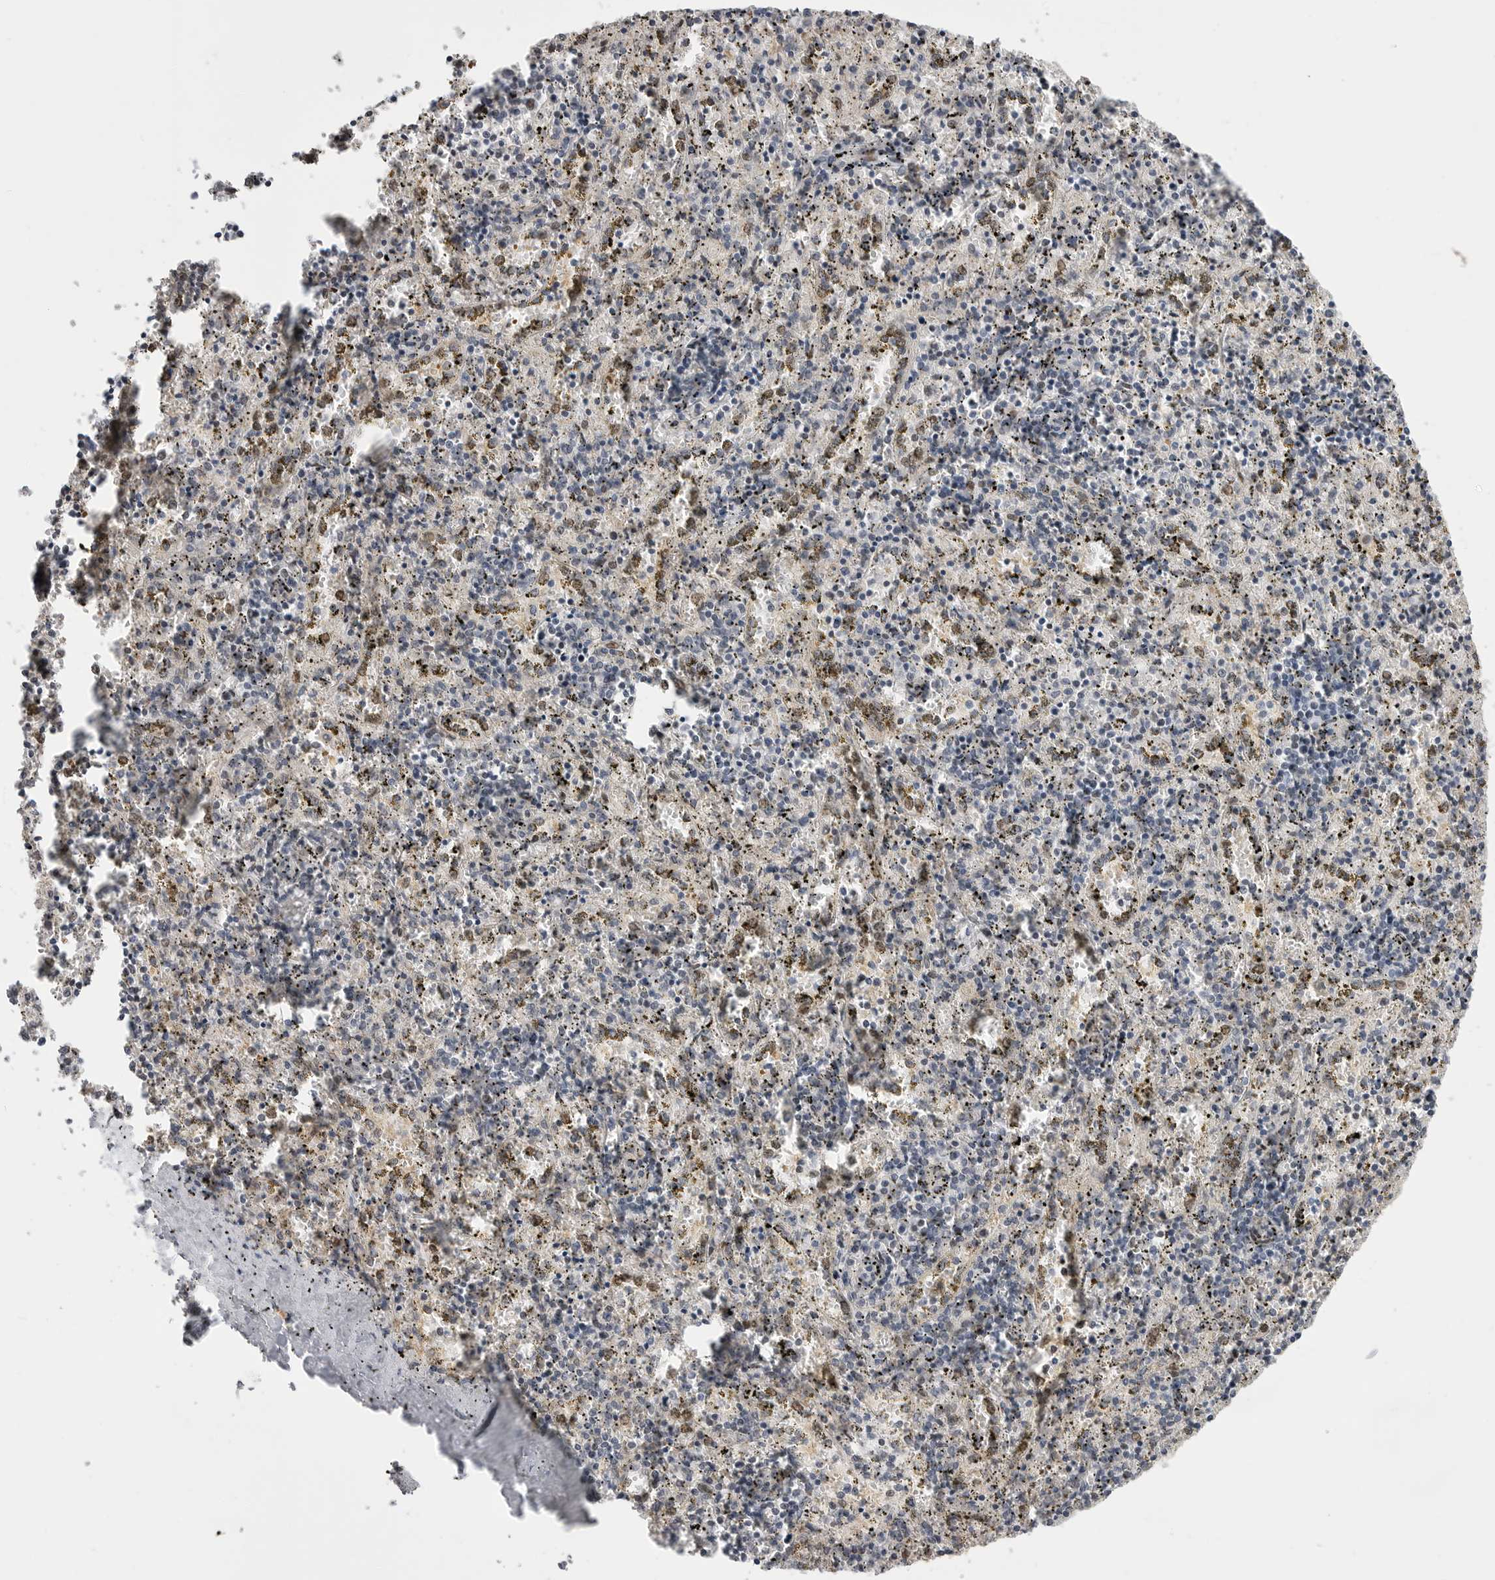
{"staining": {"intensity": "moderate", "quantity": "<25%", "location": "cytoplasmic/membranous"}, "tissue": "spleen", "cell_type": "Cells in red pulp", "image_type": "normal", "snomed": [{"axis": "morphology", "description": "Normal tissue, NOS"}, {"axis": "topography", "description": "Spleen"}], "caption": "IHC photomicrograph of benign spleen: human spleen stained using IHC exhibits low levels of moderate protein expression localized specifically in the cytoplasmic/membranous of cells in red pulp, appearing as a cytoplasmic/membranous brown color.", "gene": "GGT6", "patient": {"sex": "male", "age": 11}}